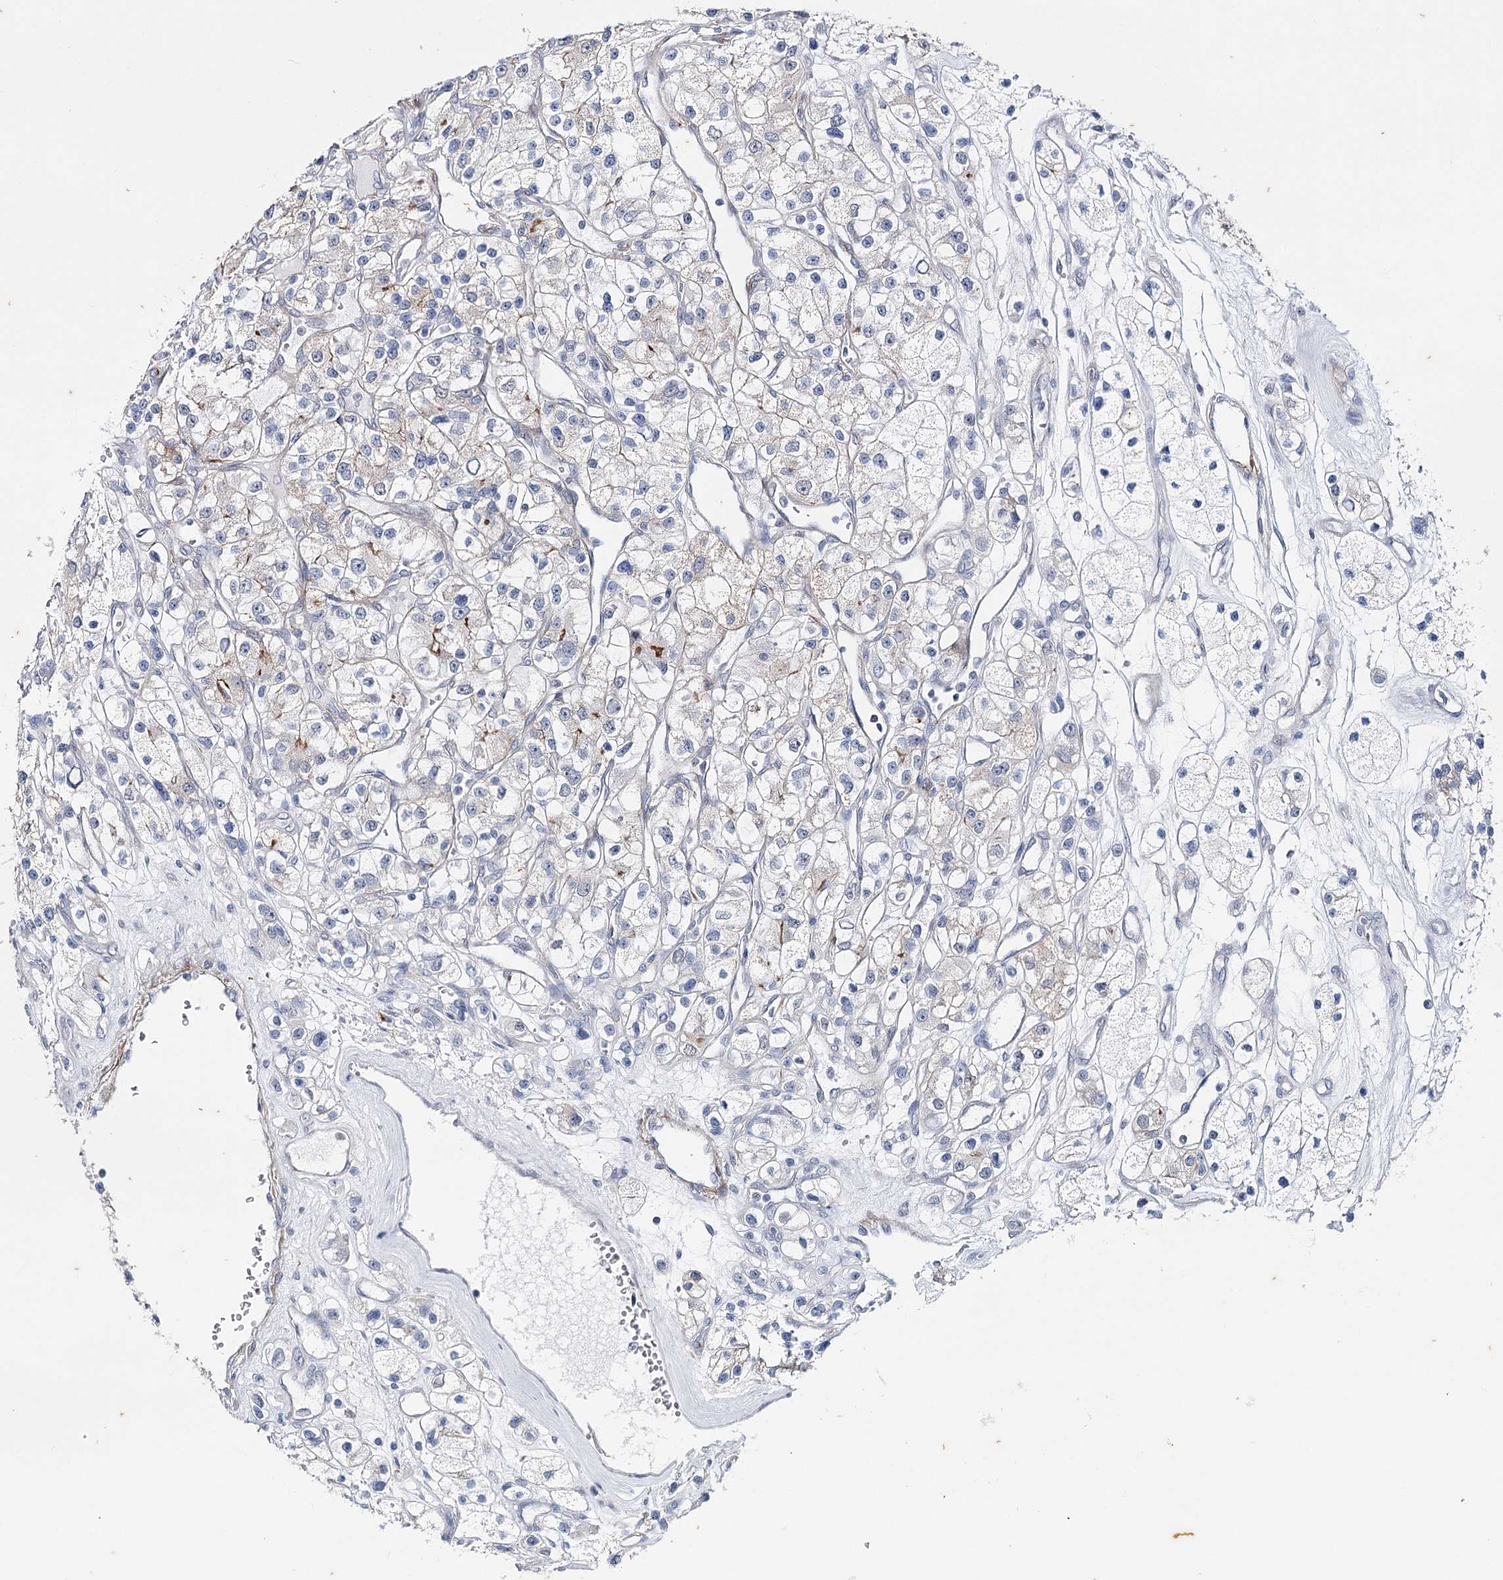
{"staining": {"intensity": "negative", "quantity": "none", "location": "none"}, "tissue": "renal cancer", "cell_type": "Tumor cells", "image_type": "cancer", "snomed": [{"axis": "morphology", "description": "Adenocarcinoma, NOS"}, {"axis": "topography", "description": "Kidney"}], "caption": "DAB immunohistochemical staining of human adenocarcinoma (renal) reveals no significant positivity in tumor cells. Nuclei are stained in blue.", "gene": "AGXT2", "patient": {"sex": "female", "age": 57}}